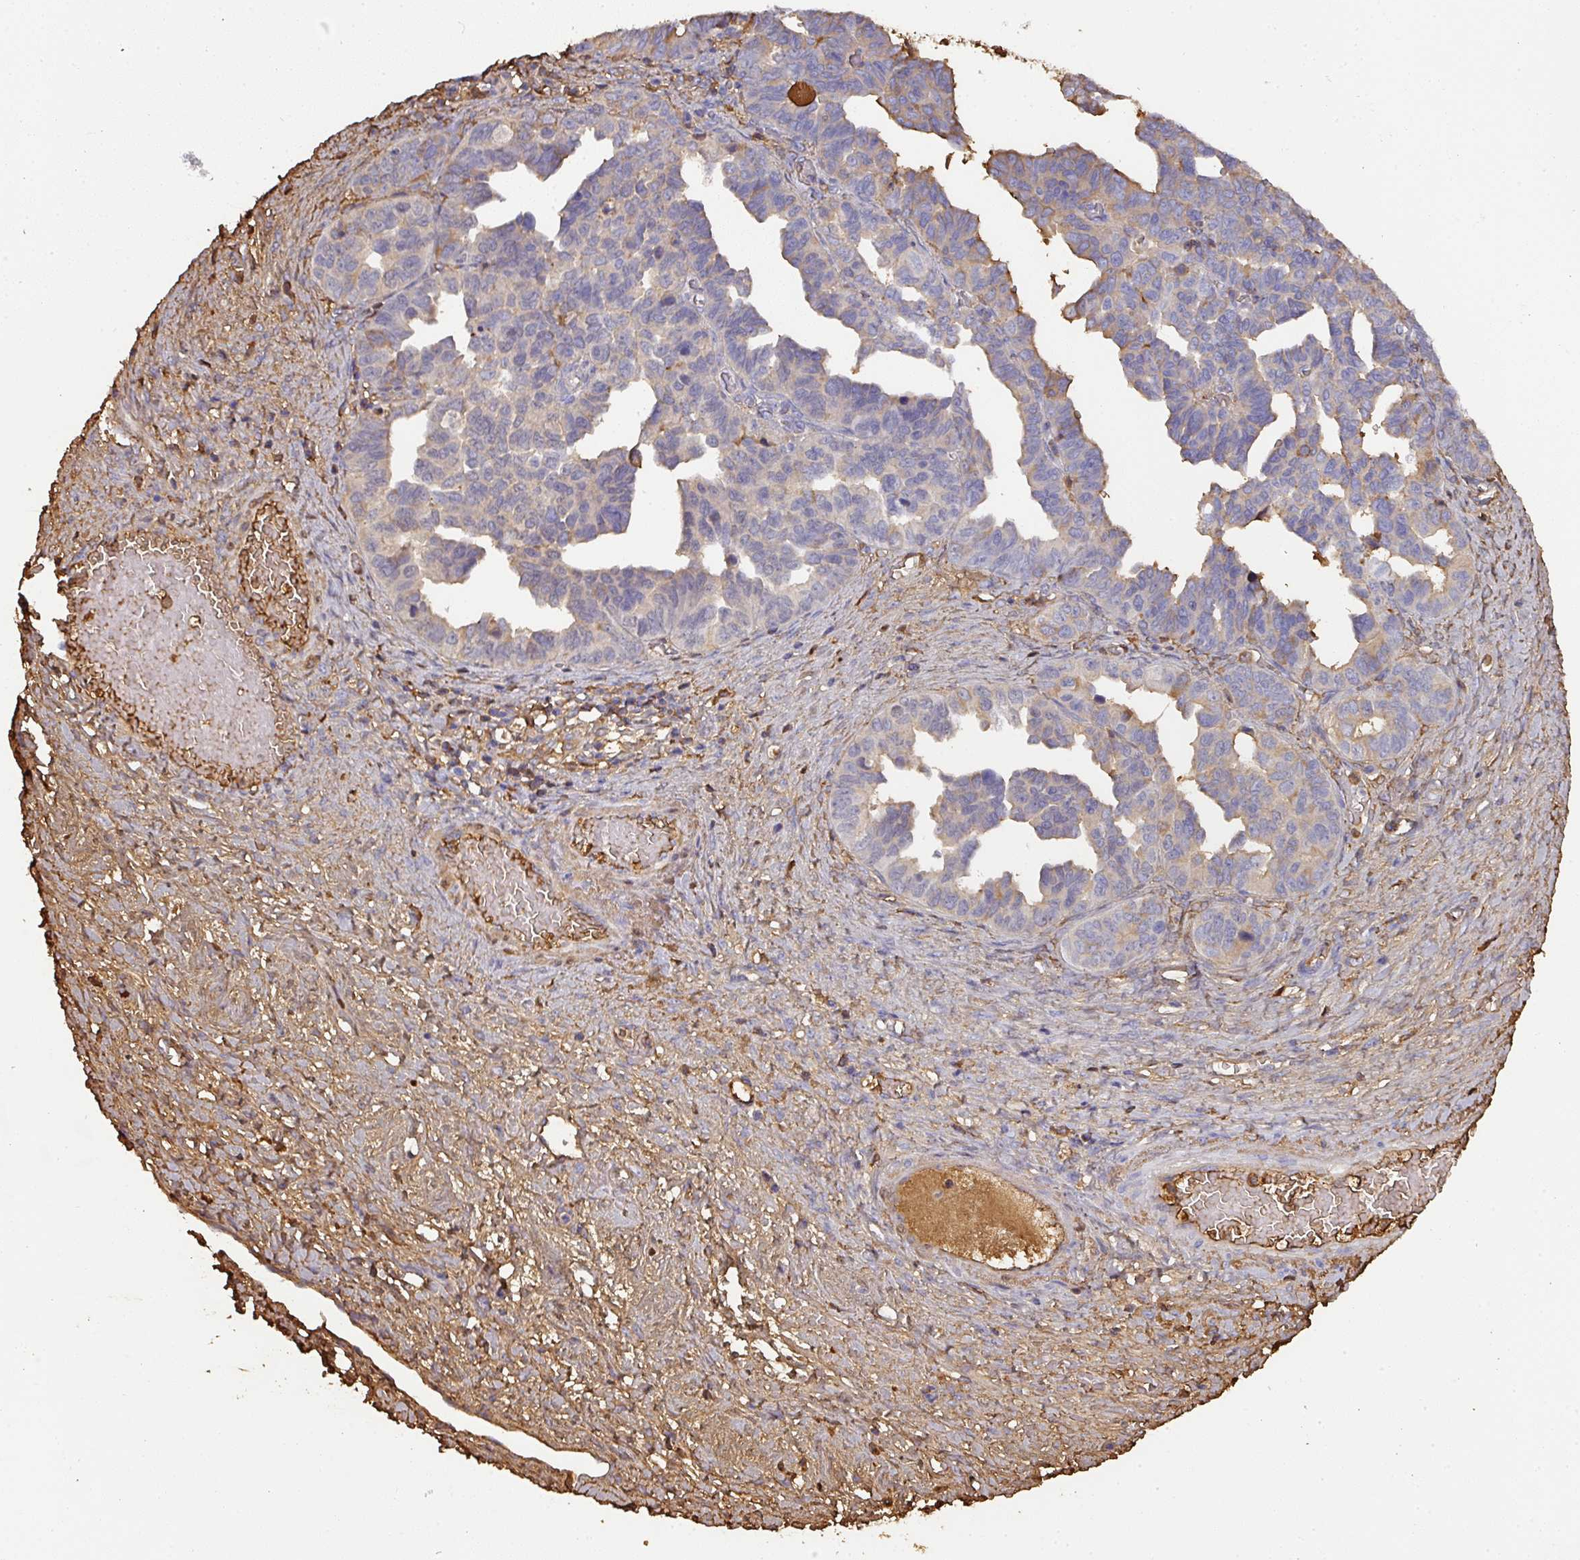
{"staining": {"intensity": "moderate", "quantity": "25%-75%", "location": "cytoplasmic/membranous"}, "tissue": "ovarian cancer", "cell_type": "Tumor cells", "image_type": "cancer", "snomed": [{"axis": "morphology", "description": "Cystadenocarcinoma, serous, NOS"}, {"axis": "topography", "description": "Ovary"}], "caption": "Tumor cells reveal moderate cytoplasmic/membranous positivity in about 25%-75% of cells in ovarian serous cystadenocarcinoma.", "gene": "ALB", "patient": {"sex": "female", "age": 64}}